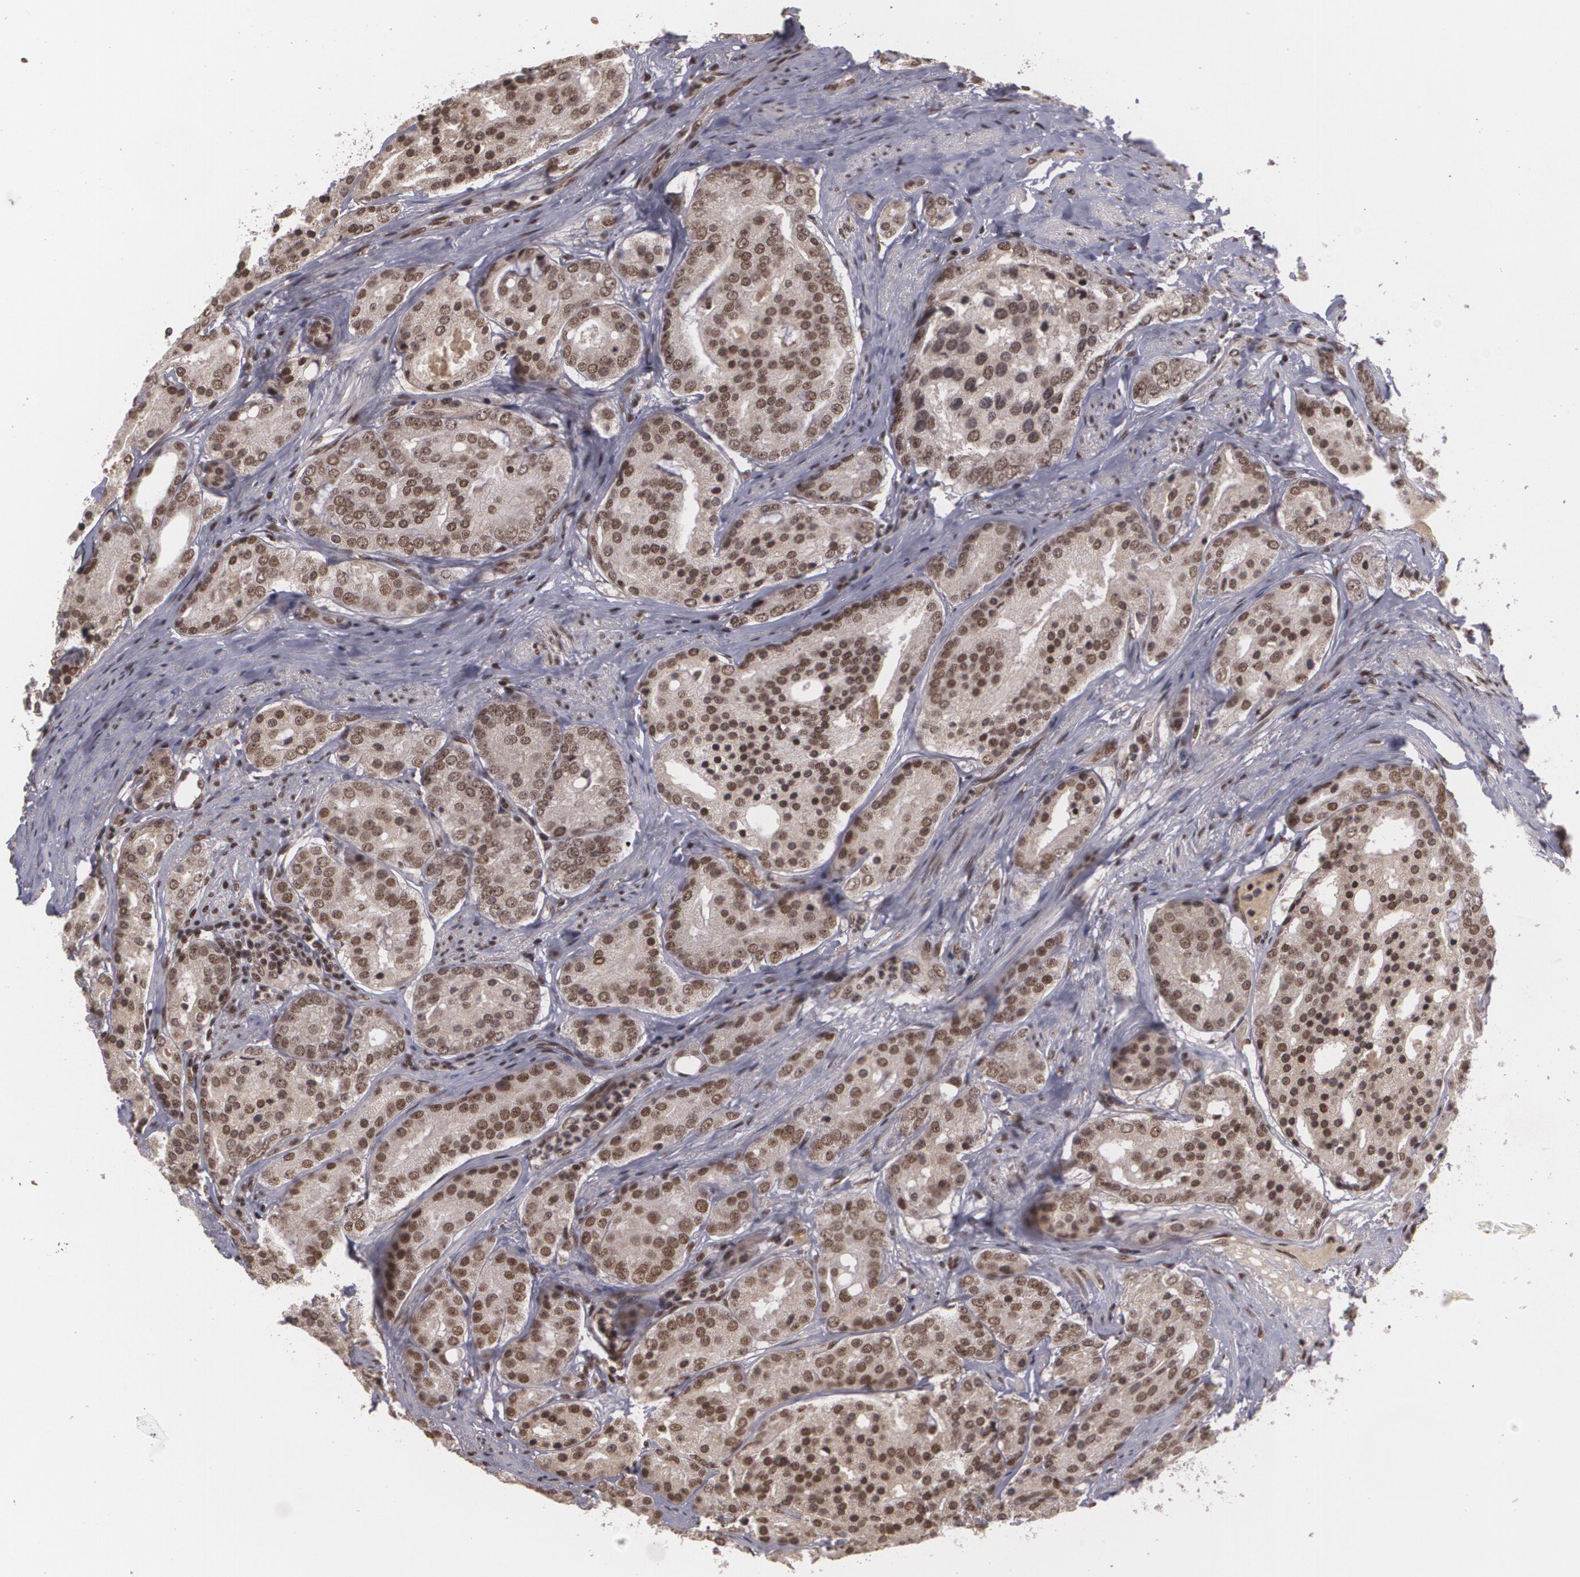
{"staining": {"intensity": "moderate", "quantity": ">75%", "location": "nuclear"}, "tissue": "prostate cancer", "cell_type": "Tumor cells", "image_type": "cancer", "snomed": [{"axis": "morphology", "description": "Adenocarcinoma, High grade"}, {"axis": "topography", "description": "Prostate"}], "caption": "Adenocarcinoma (high-grade) (prostate) stained with a protein marker displays moderate staining in tumor cells.", "gene": "RXRB", "patient": {"sex": "male", "age": 64}}